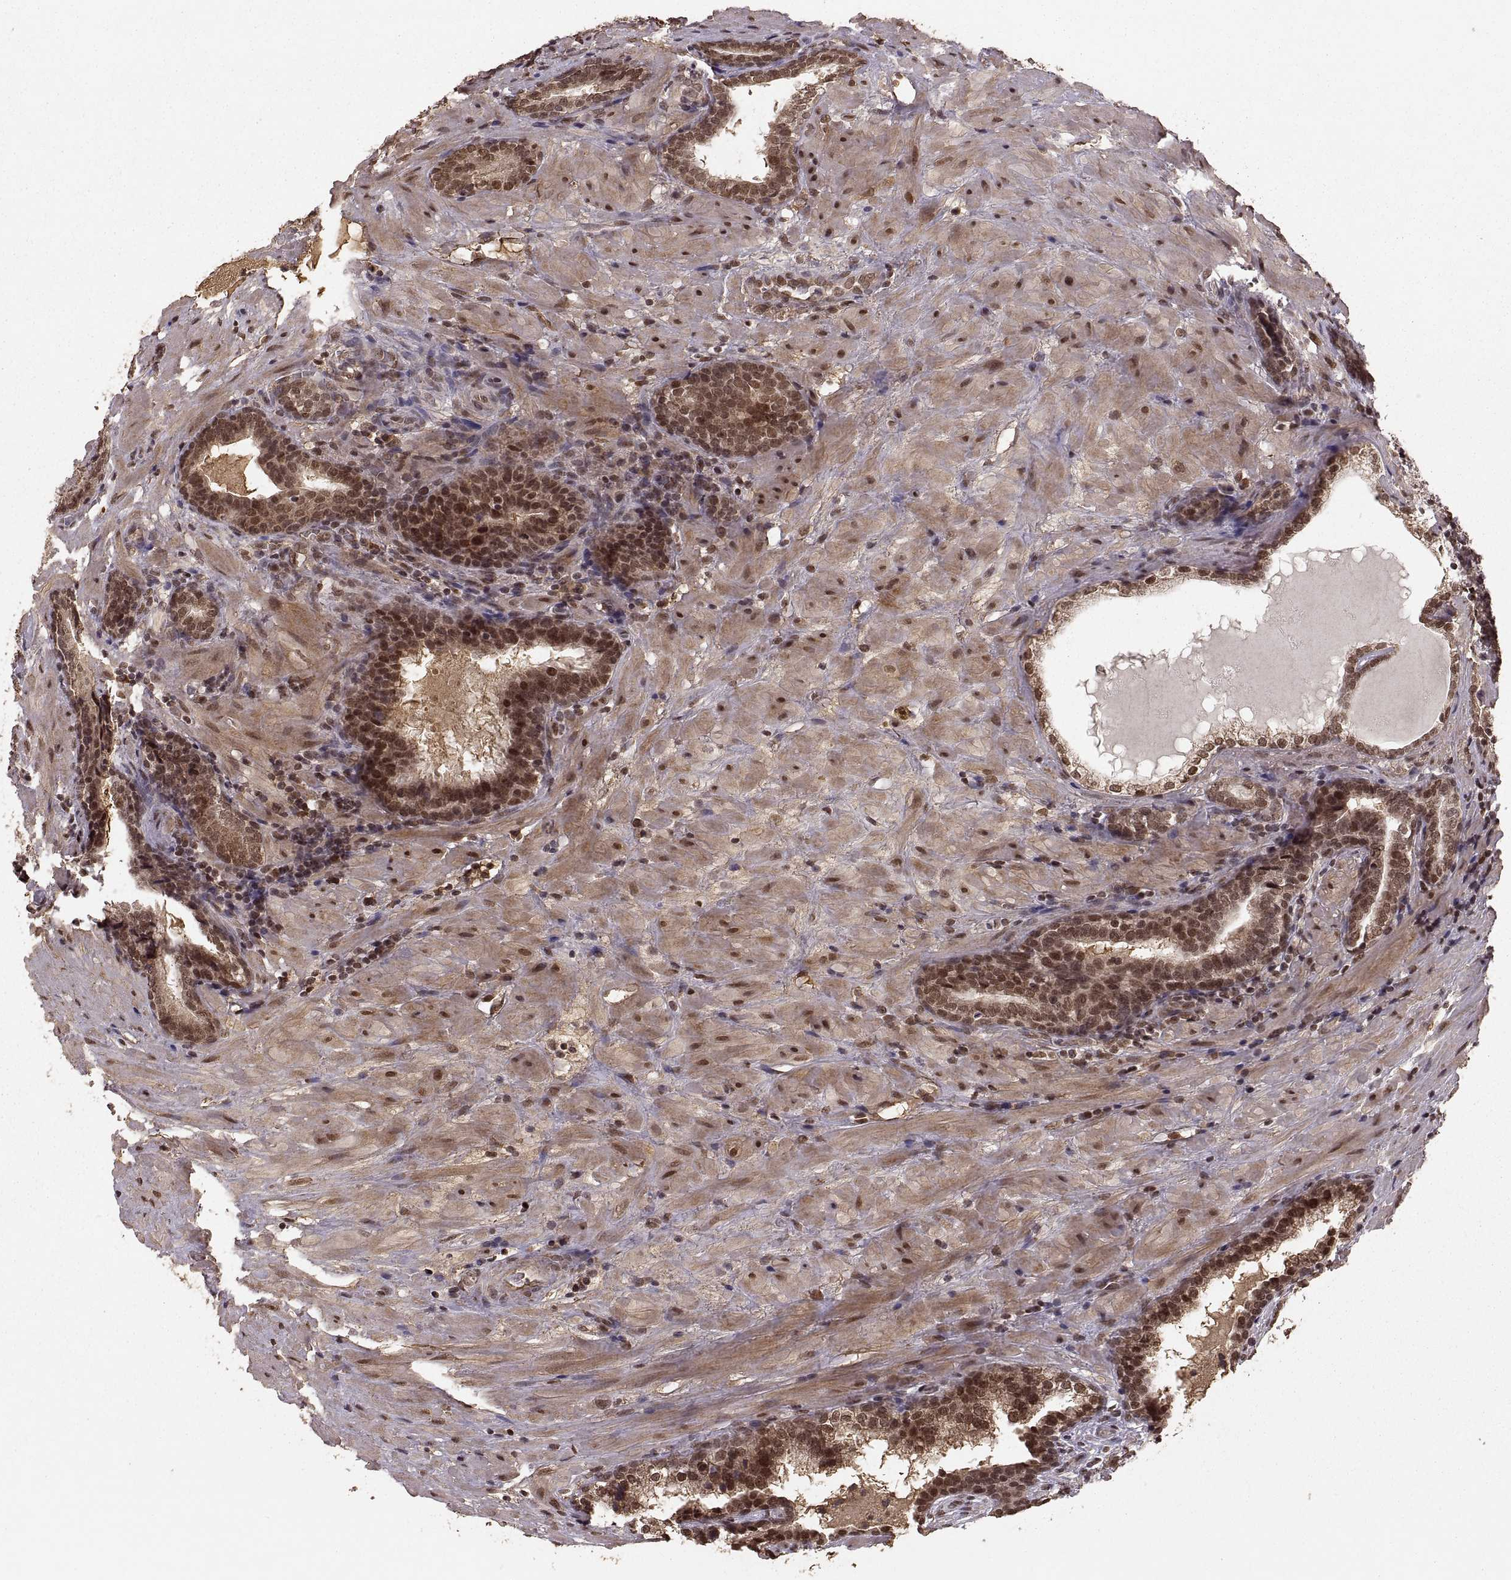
{"staining": {"intensity": "strong", "quantity": ">75%", "location": "cytoplasmic/membranous,nuclear"}, "tissue": "prostate cancer", "cell_type": "Tumor cells", "image_type": "cancer", "snomed": [{"axis": "morphology", "description": "Adenocarcinoma, NOS"}, {"axis": "topography", "description": "Prostate and seminal vesicle, NOS"}], "caption": "IHC (DAB (3,3'-diaminobenzidine)) staining of human prostate cancer exhibits strong cytoplasmic/membranous and nuclear protein staining in approximately >75% of tumor cells.", "gene": "RFT1", "patient": {"sex": "male", "age": 63}}